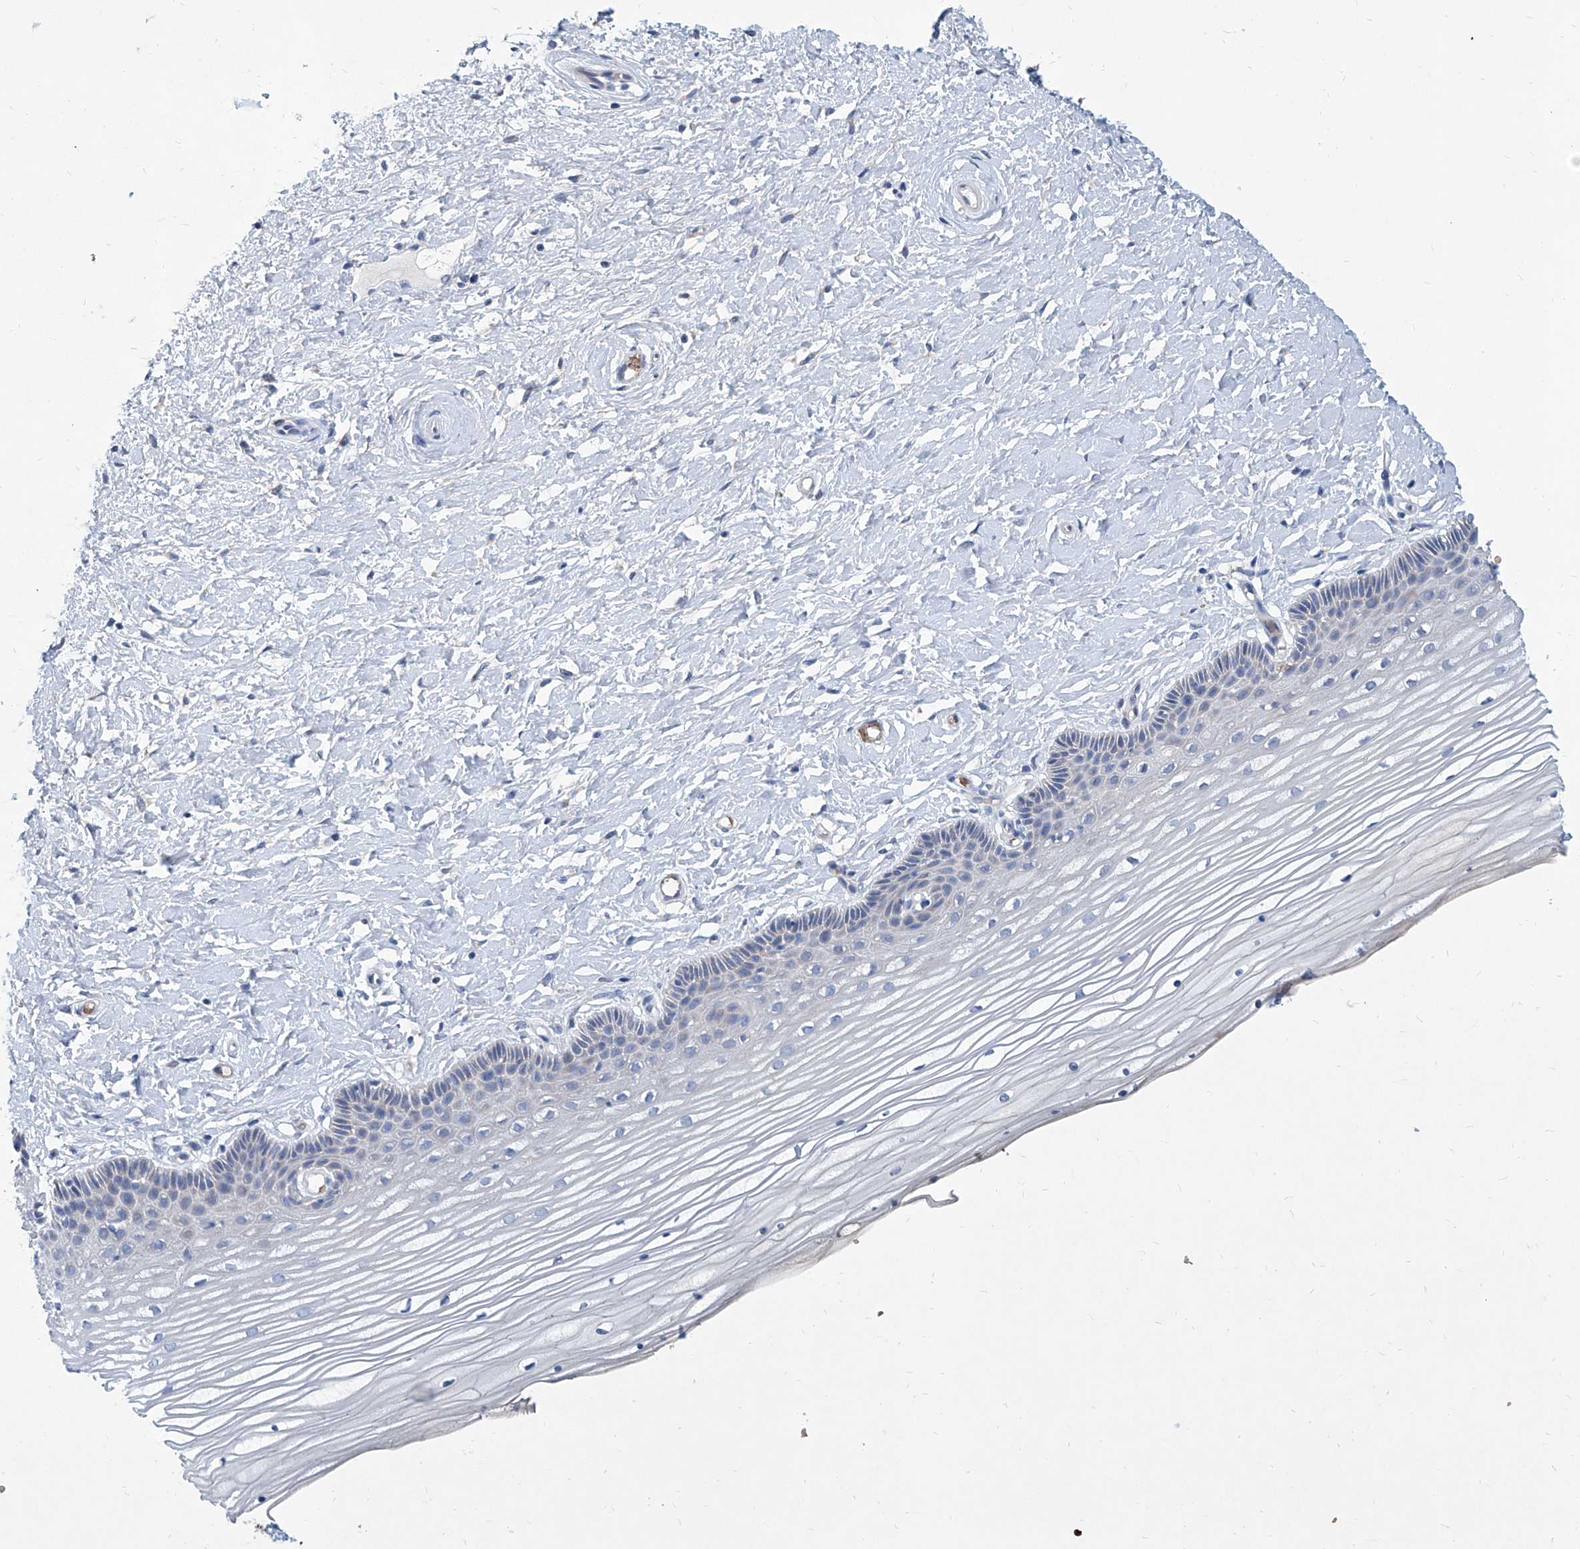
{"staining": {"intensity": "negative", "quantity": "none", "location": "none"}, "tissue": "vagina", "cell_type": "Squamous epithelial cells", "image_type": "normal", "snomed": [{"axis": "morphology", "description": "Normal tissue, NOS"}, {"axis": "topography", "description": "Vagina"}, {"axis": "topography", "description": "Cervix"}], "caption": "Immunohistochemical staining of unremarkable vagina demonstrates no significant expression in squamous epithelial cells.", "gene": "FPR2", "patient": {"sex": "female", "age": 40}}